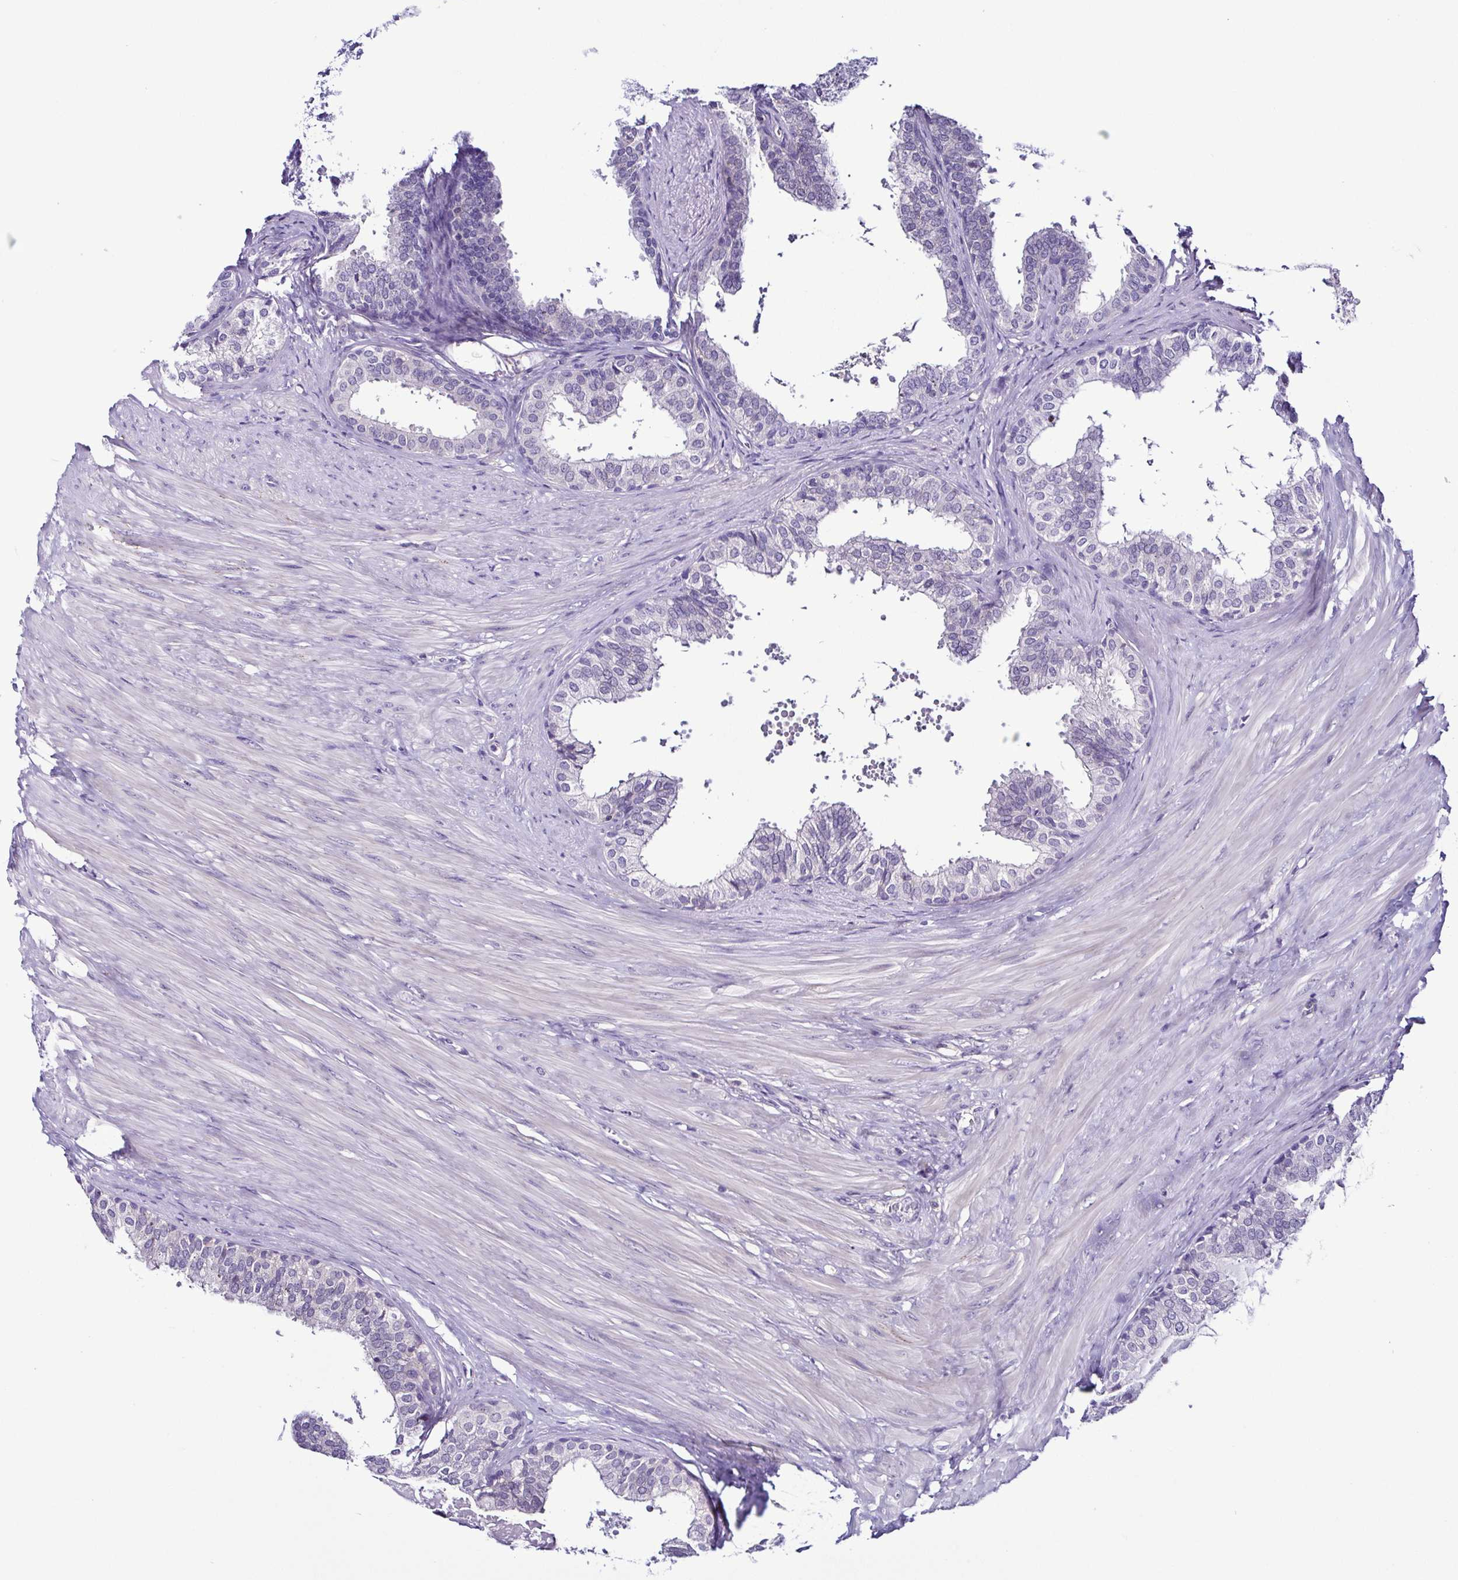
{"staining": {"intensity": "negative", "quantity": "none", "location": "none"}, "tissue": "prostate", "cell_type": "Glandular cells", "image_type": "normal", "snomed": [{"axis": "morphology", "description": "Normal tissue, NOS"}, {"axis": "topography", "description": "Prostate"}, {"axis": "topography", "description": "Peripheral nerve tissue"}], "caption": "There is no significant expression in glandular cells of prostate. (Stains: DAB (3,3'-diaminobenzidine) immunohistochemistry (IHC) with hematoxylin counter stain, Microscopy: brightfield microscopy at high magnification).", "gene": "TNNT2", "patient": {"sex": "male", "age": 55}}